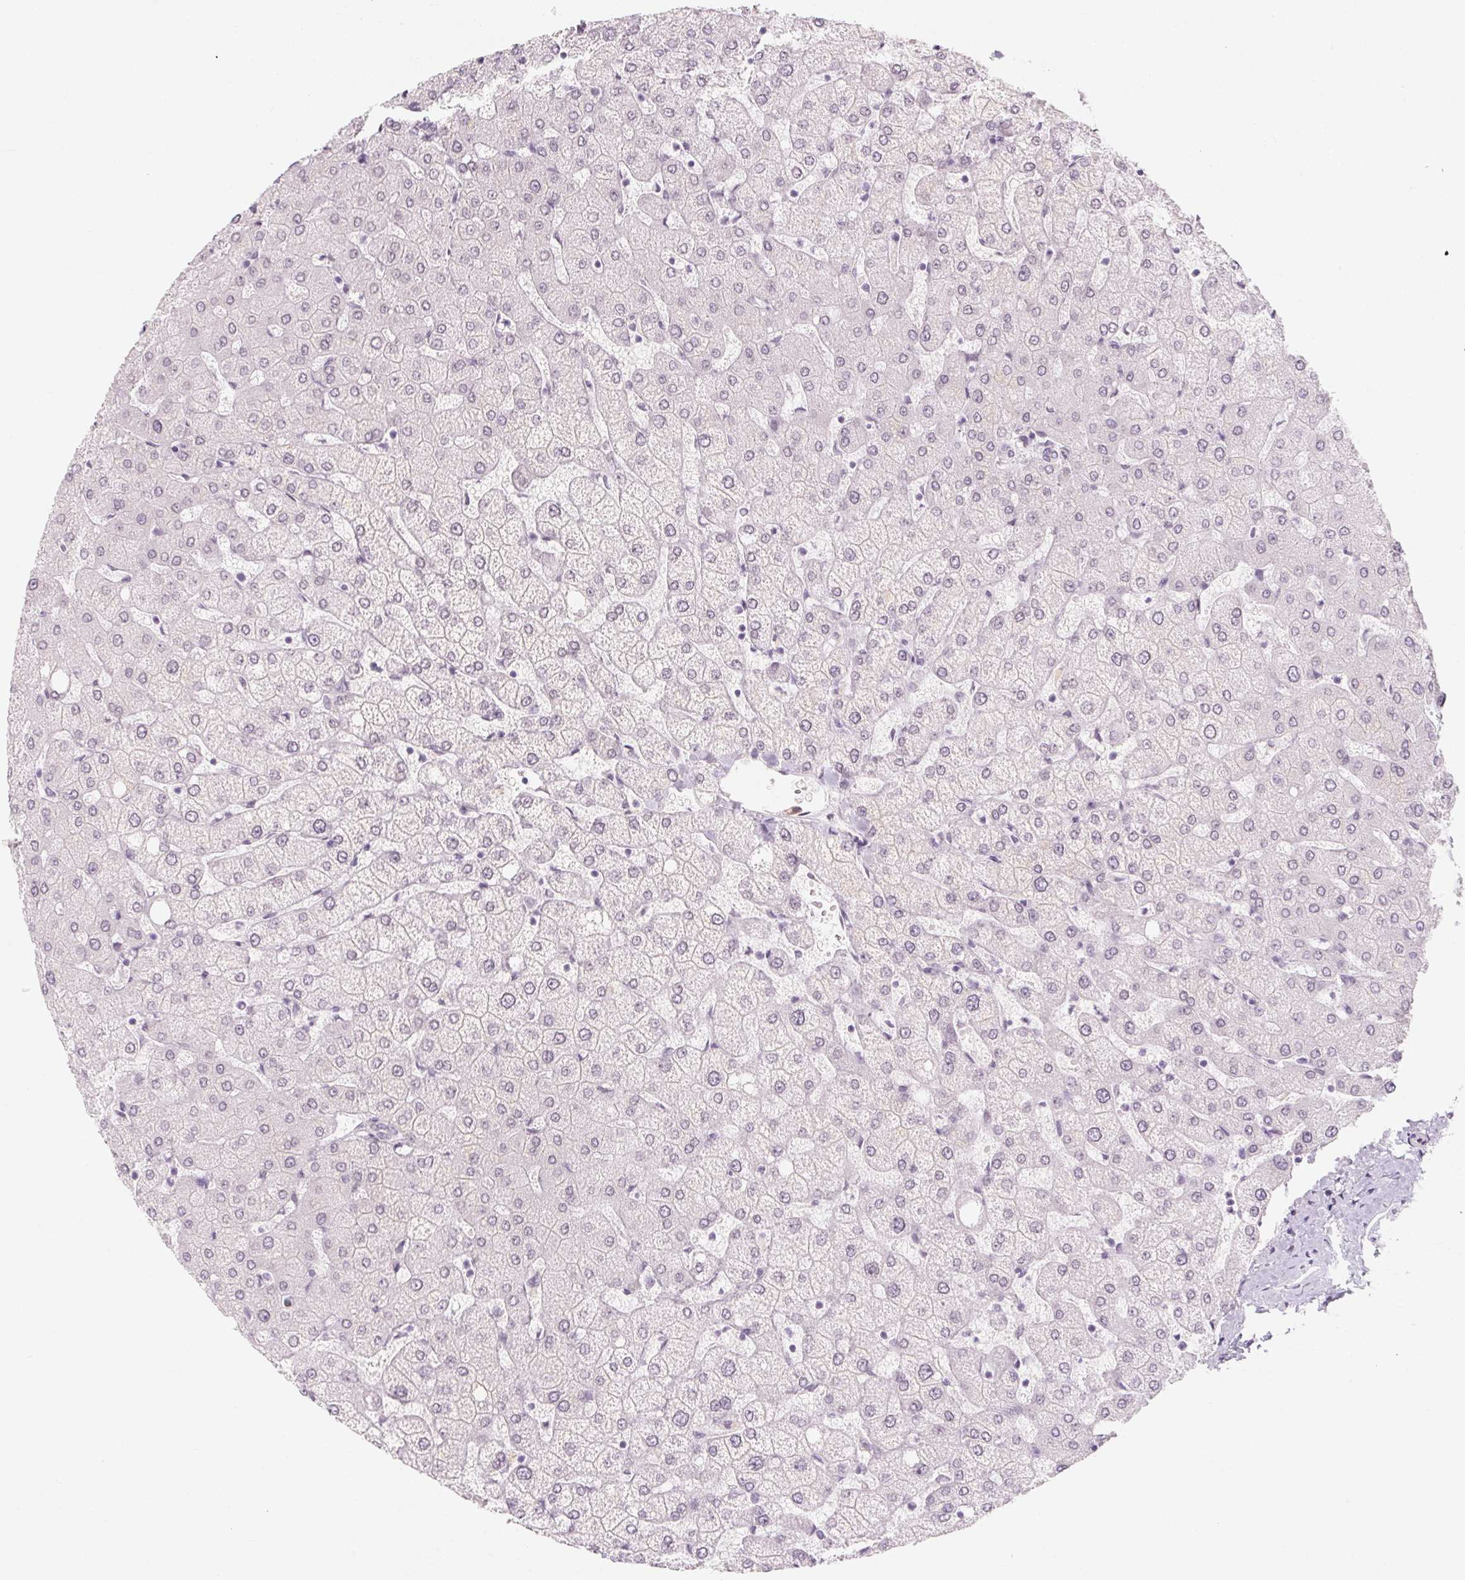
{"staining": {"intensity": "negative", "quantity": "none", "location": "none"}, "tissue": "liver", "cell_type": "Cholangiocytes", "image_type": "normal", "snomed": [{"axis": "morphology", "description": "Normal tissue, NOS"}, {"axis": "topography", "description": "Liver"}], "caption": "Immunohistochemistry of benign liver demonstrates no staining in cholangiocytes. (DAB (3,3'-diaminobenzidine) immunohistochemistry (IHC), high magnification).", "gene": "KCNQ2", "patient": {"sex": "female", "age": 54}}